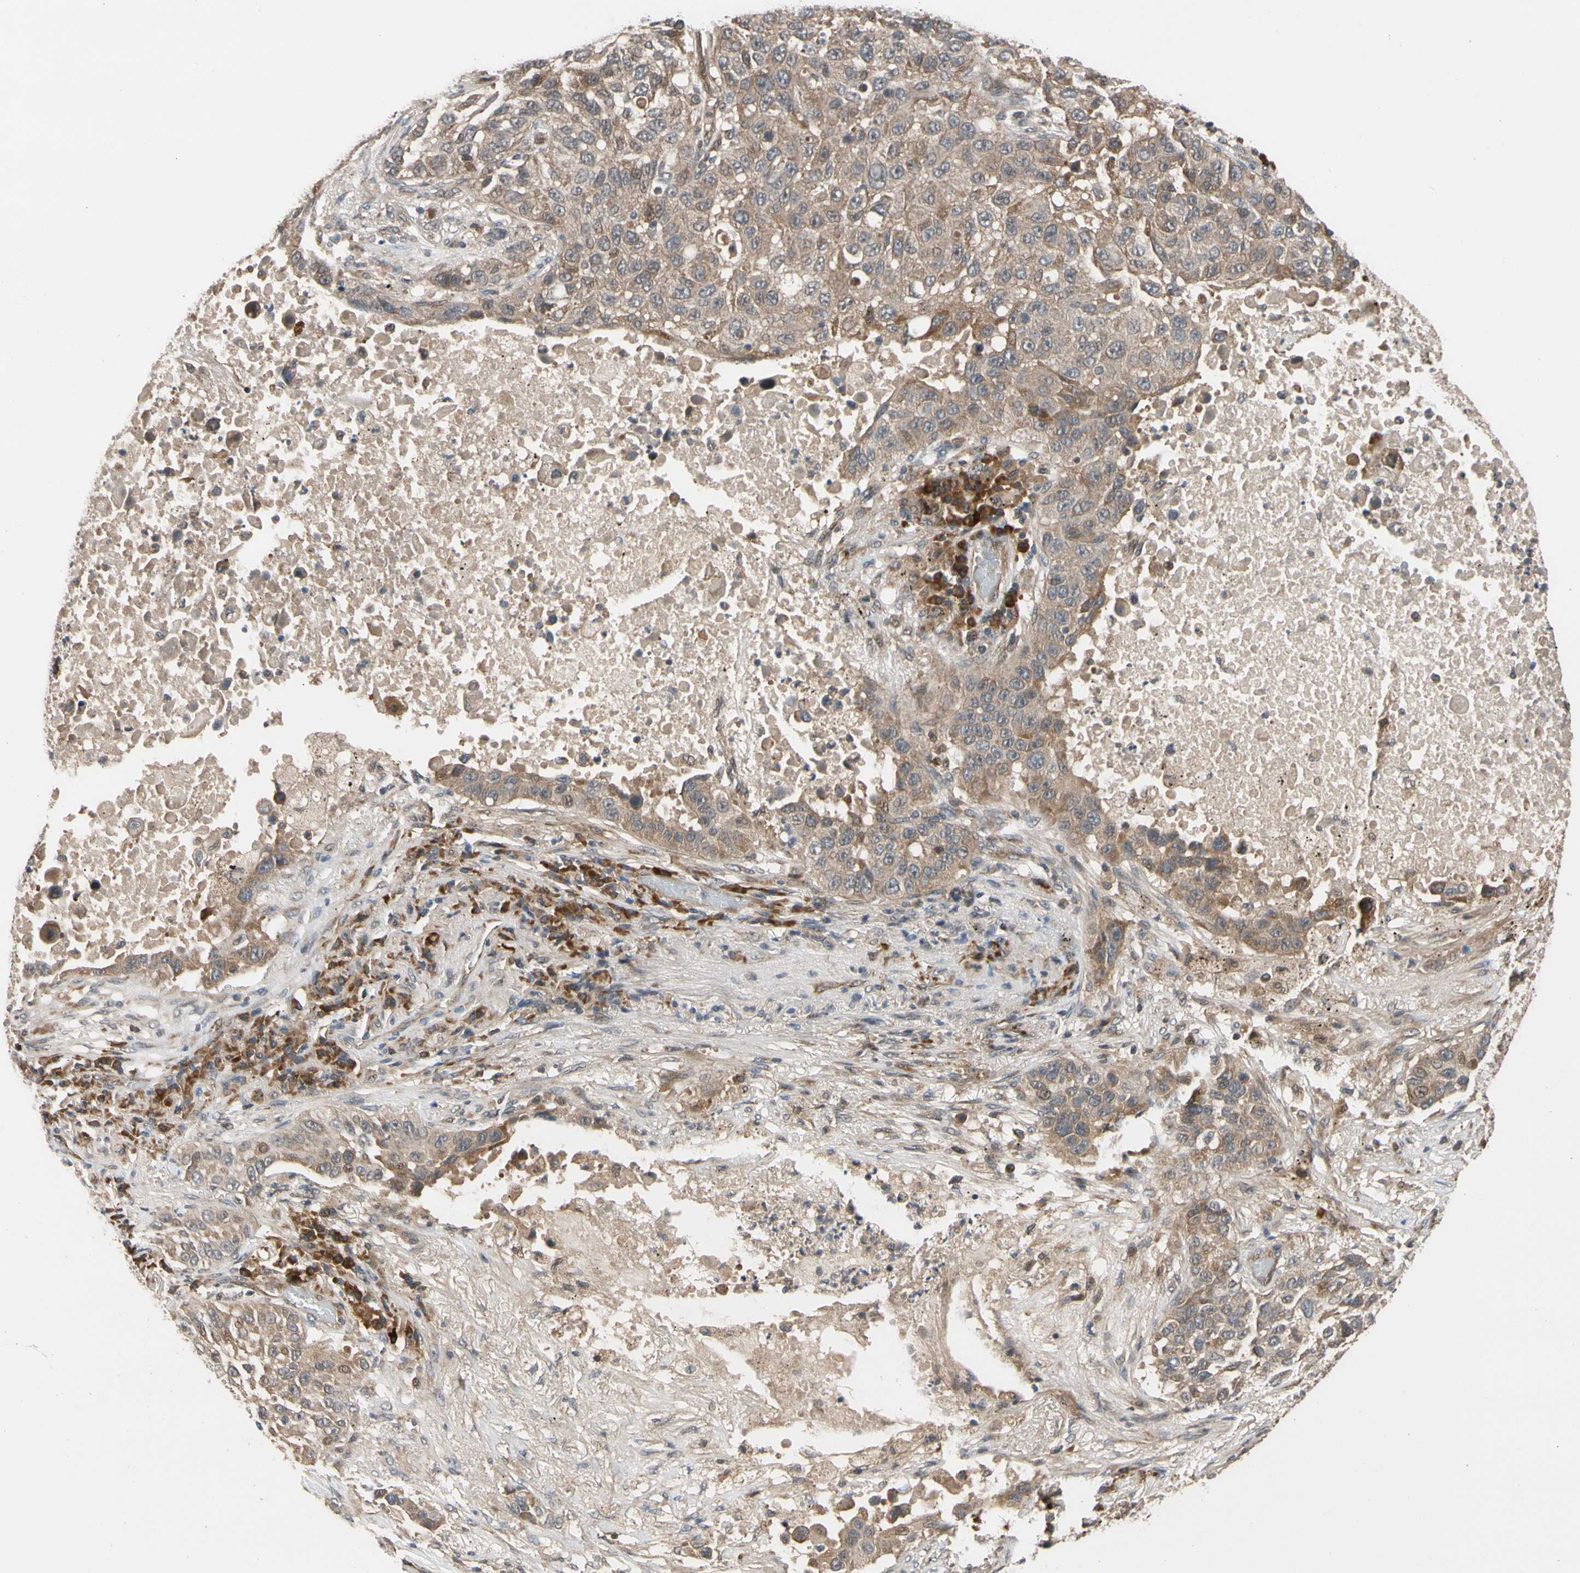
{"staining": {"intensity": "moderate", "quantity": ">75%", "location": "cytoplasmic/membranous"}, "tissue": "lung cancer", "cell_type": "Tumor cells", "image_type": "cancer", "snomed": [{"axis": "morphology", "description": "Squamous cell carcinoma, NOS"}, {"axis": "topography", "description": "Lung"}], "caption": "Approximately >75% of tumor cells in human lung cancer (squamous cell carcinoma) demonstrate moderate cytoplasmic/membranous protein positivity as visualized by brown immunohistochemical staining.", "gene": "CYTIP", "patient": {"sex": "male", "age": 57}}